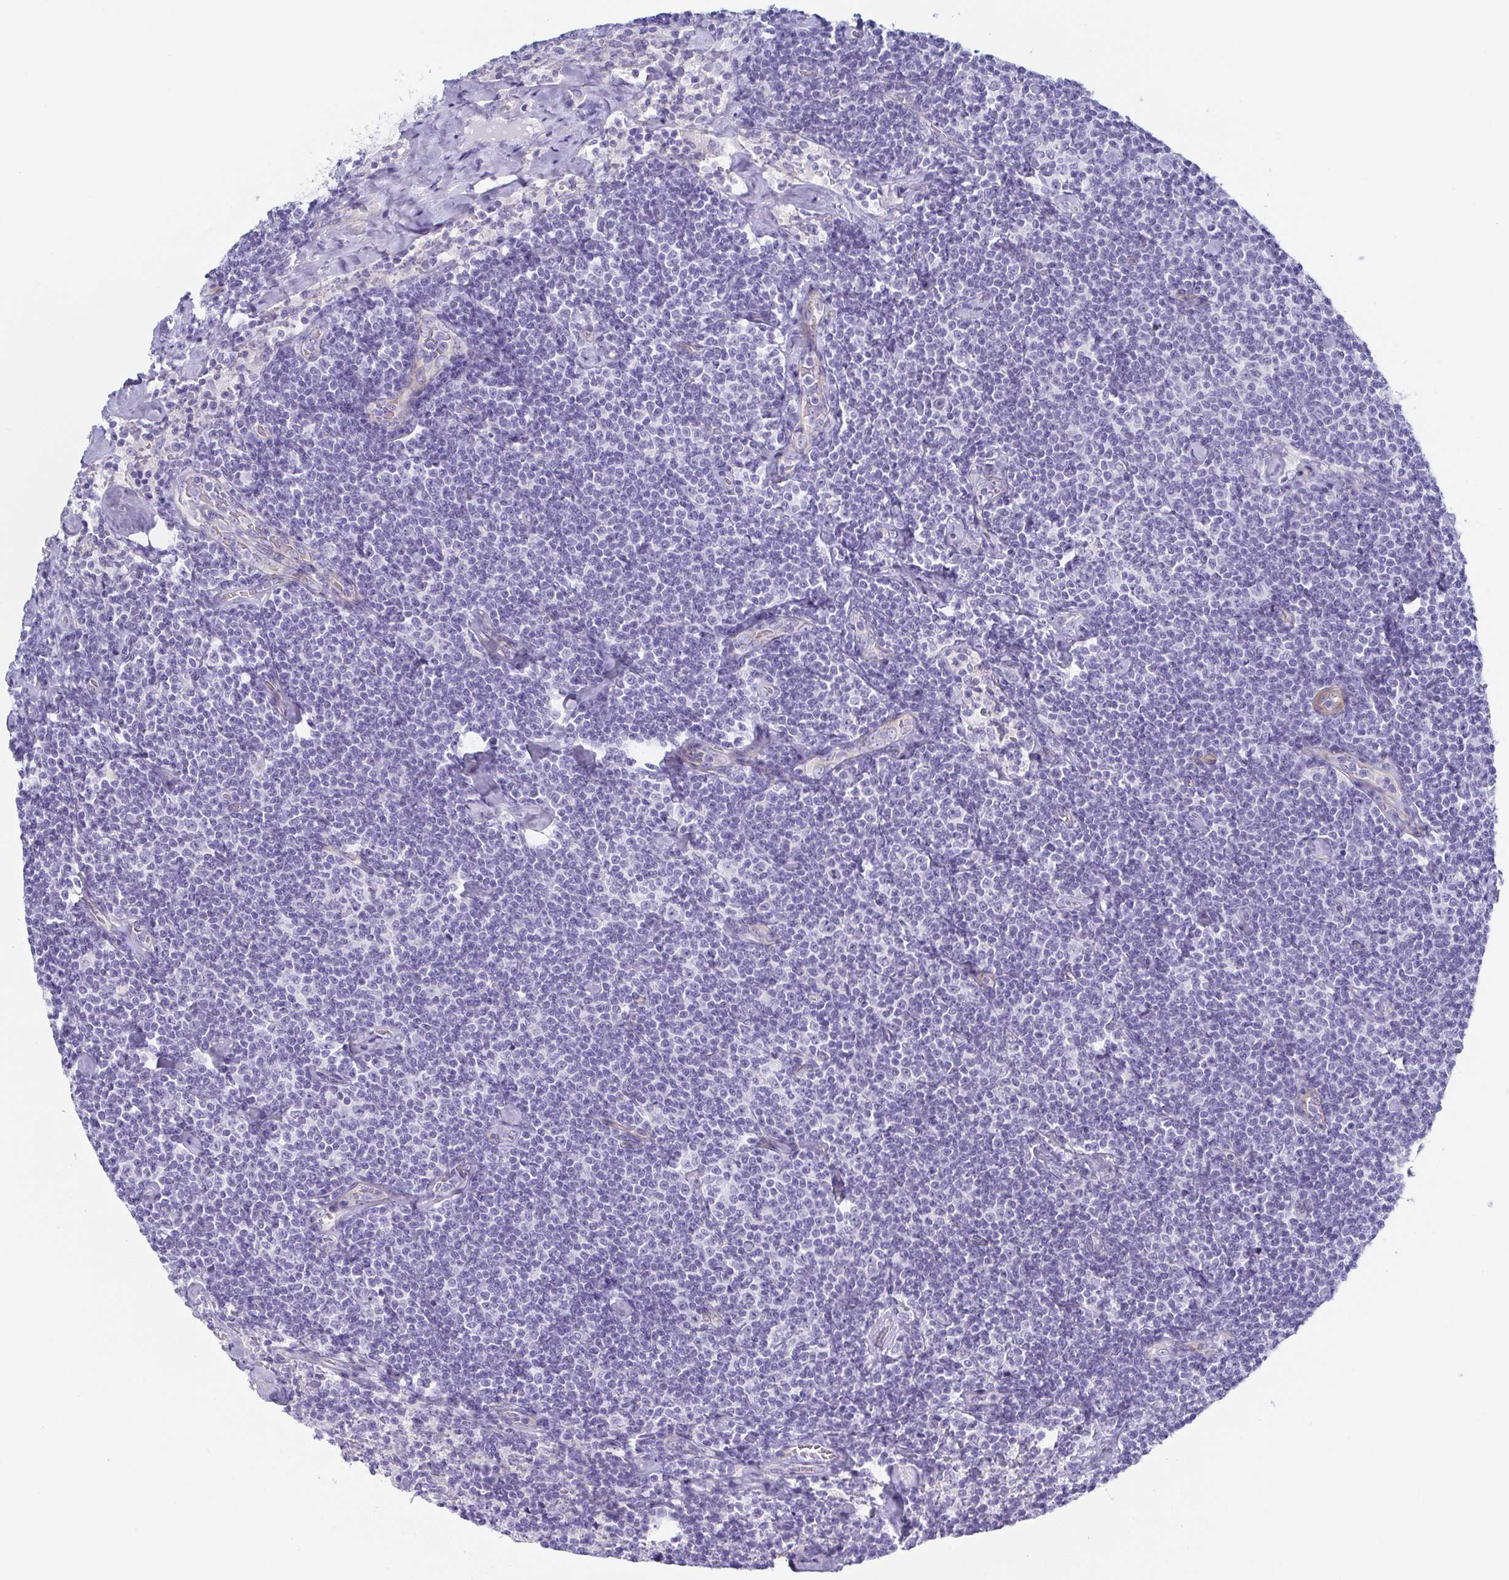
{"staining": {"intensity": "negative", "quantity": "none", "location": "none"}, "tissue": "lymphoma", "cell_type": "Tumor cells", "image_type": "cancer", "snomed": [{"axis": "morphology", "description": "Malignant lymphoma, non-Hodgkin's type, Low grade"}, {"axis": "topography", "description": "Lymph node"}], "caption": "Immunohistochemistry (IHC) micrograph of malignant lymphoma, non-Hodgkin's type (low-grade) stained for a protein (brown), which demonstrates no positivity in tumor cells.", "gene": "DYNC1I1", "patient": {"sex": "male", "age": 81}}